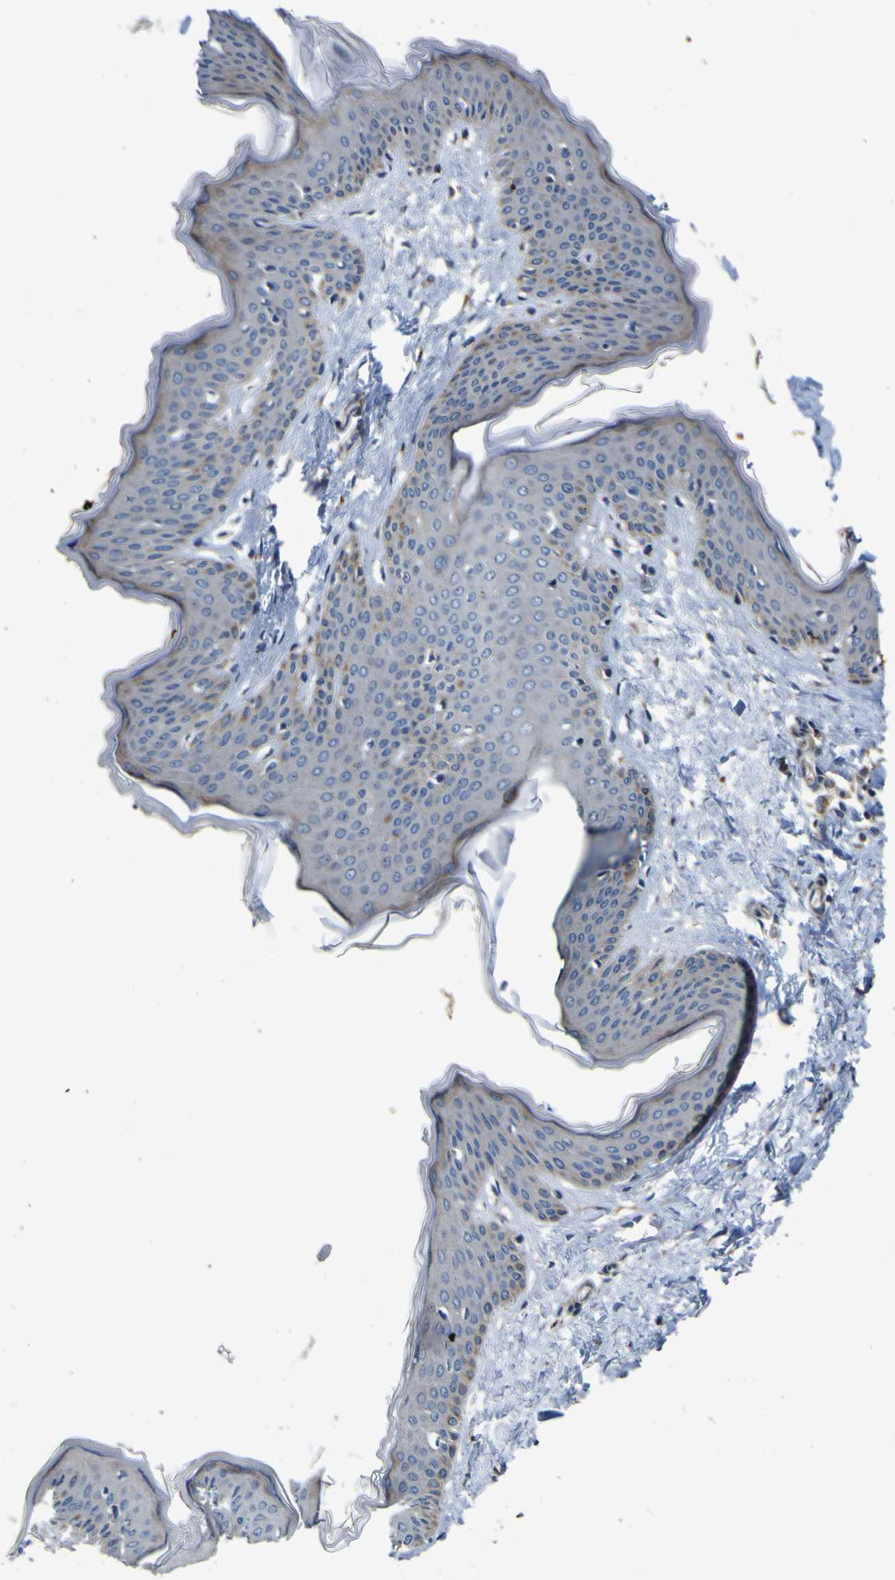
{"staining": {"intensity": "negative", "quantity": "none", "location": "none"}, "tissue": "skin", "cell_type": "Fibroblasts", "image_type": "normal", "snomed": [{"axis": "morphology", "description": "Normal tissue, NOS"}, {"axis": "topography", "description": "Skin"}], "caption": "Immunohistochemical staining of normal human skin exhibits no significant expression in fibroblasts.", "gene": "AGAP3", "patient": {"sex": "female", "age": 17}}